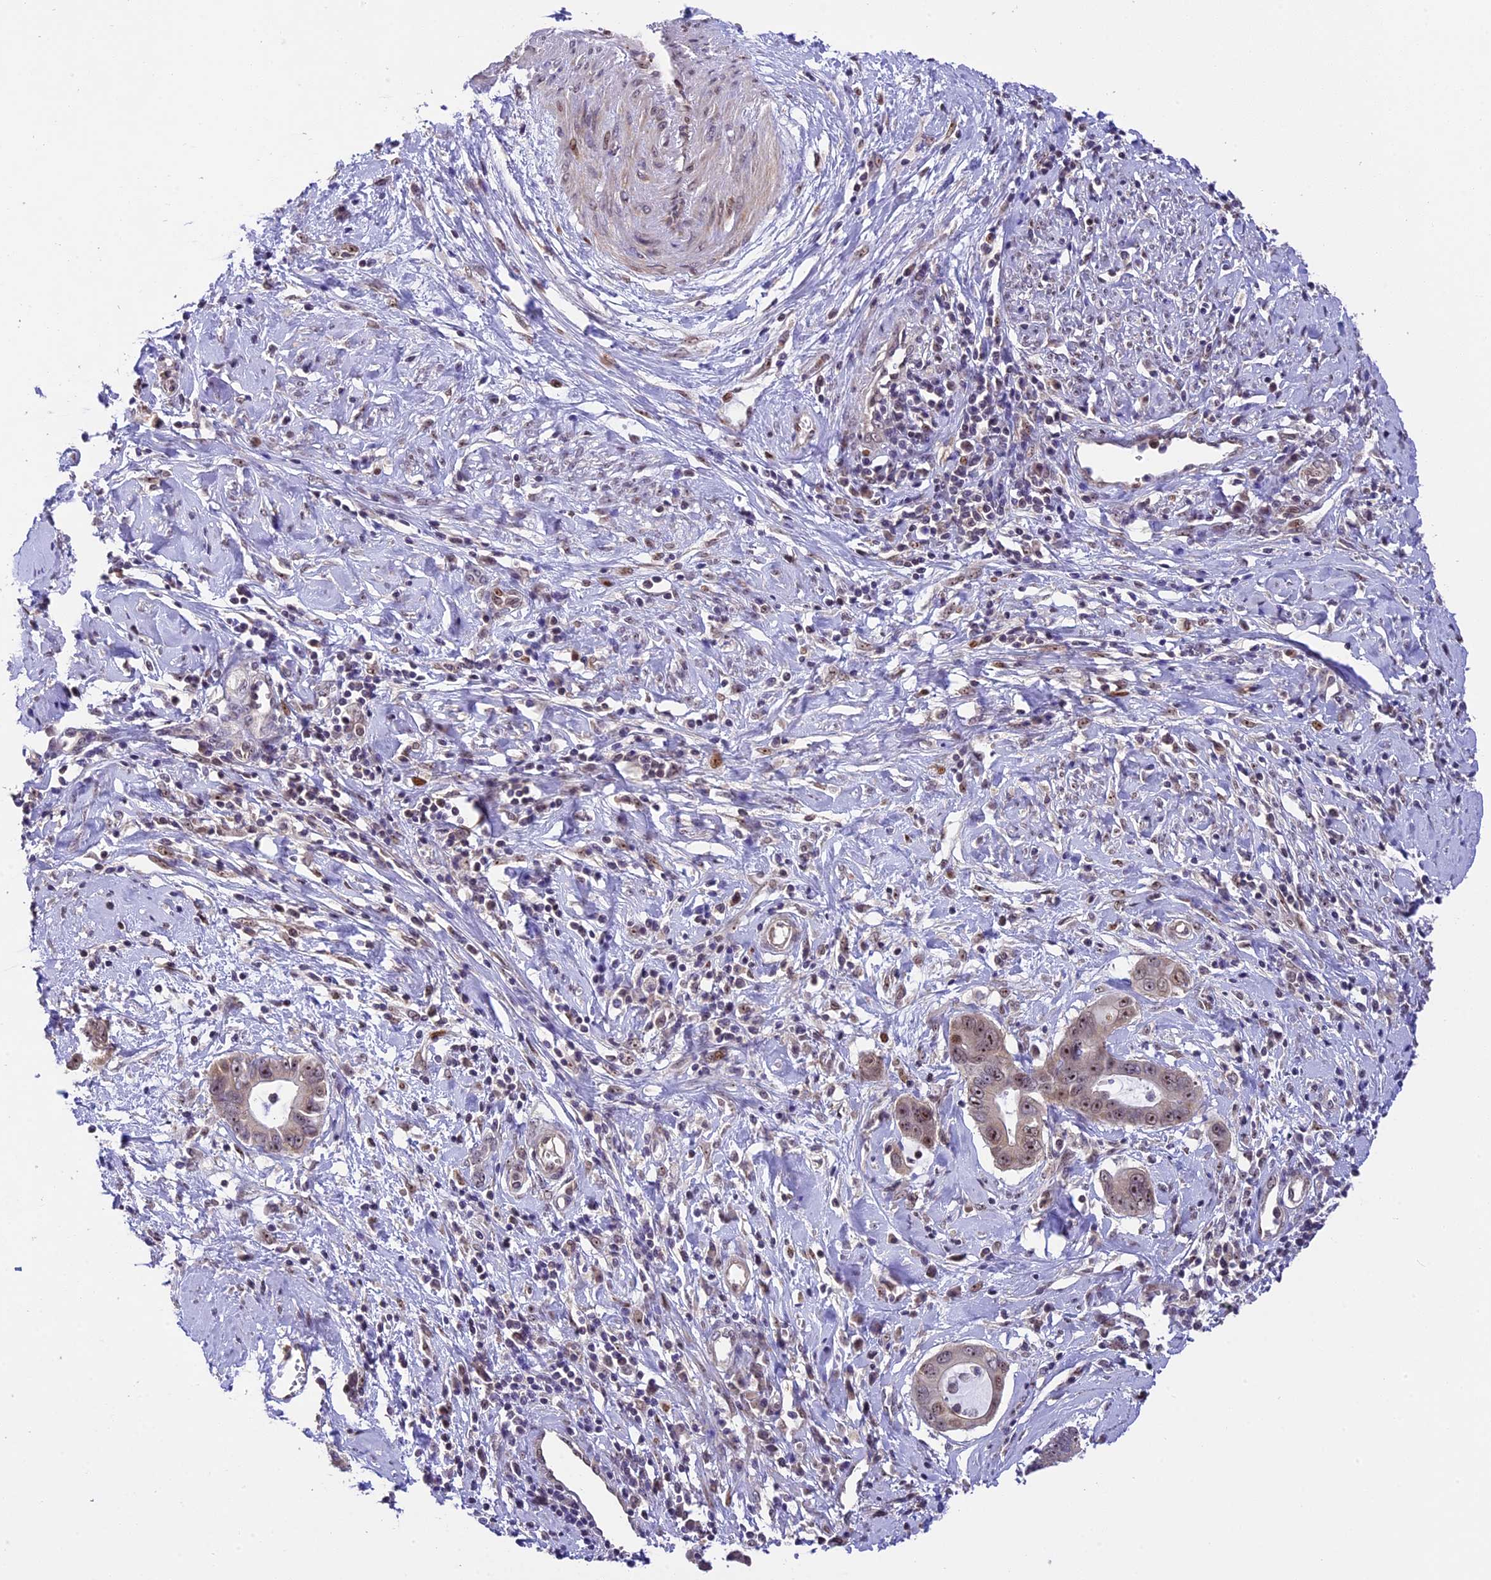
{"staining": {"intensity": "moderate", "quantity": ">75%", "location": "nuclear"}, "tissue": "cervical cancer", "cell_type": "Tumor cells", "image_type": "cancer", "snomed": [{"axis": "morphology", "description": "Adenocarcinoma, NOS"}, {"axis": "topography", "description": "Cervix"}], "caption": "Tumor cells demonstrate medium levels of moderate nuclear positivity in about >75% of cells in adenocarcinoma (cervical).", "gene": "ZAR1L", "patient": {"sex": "female", "age": 44}}